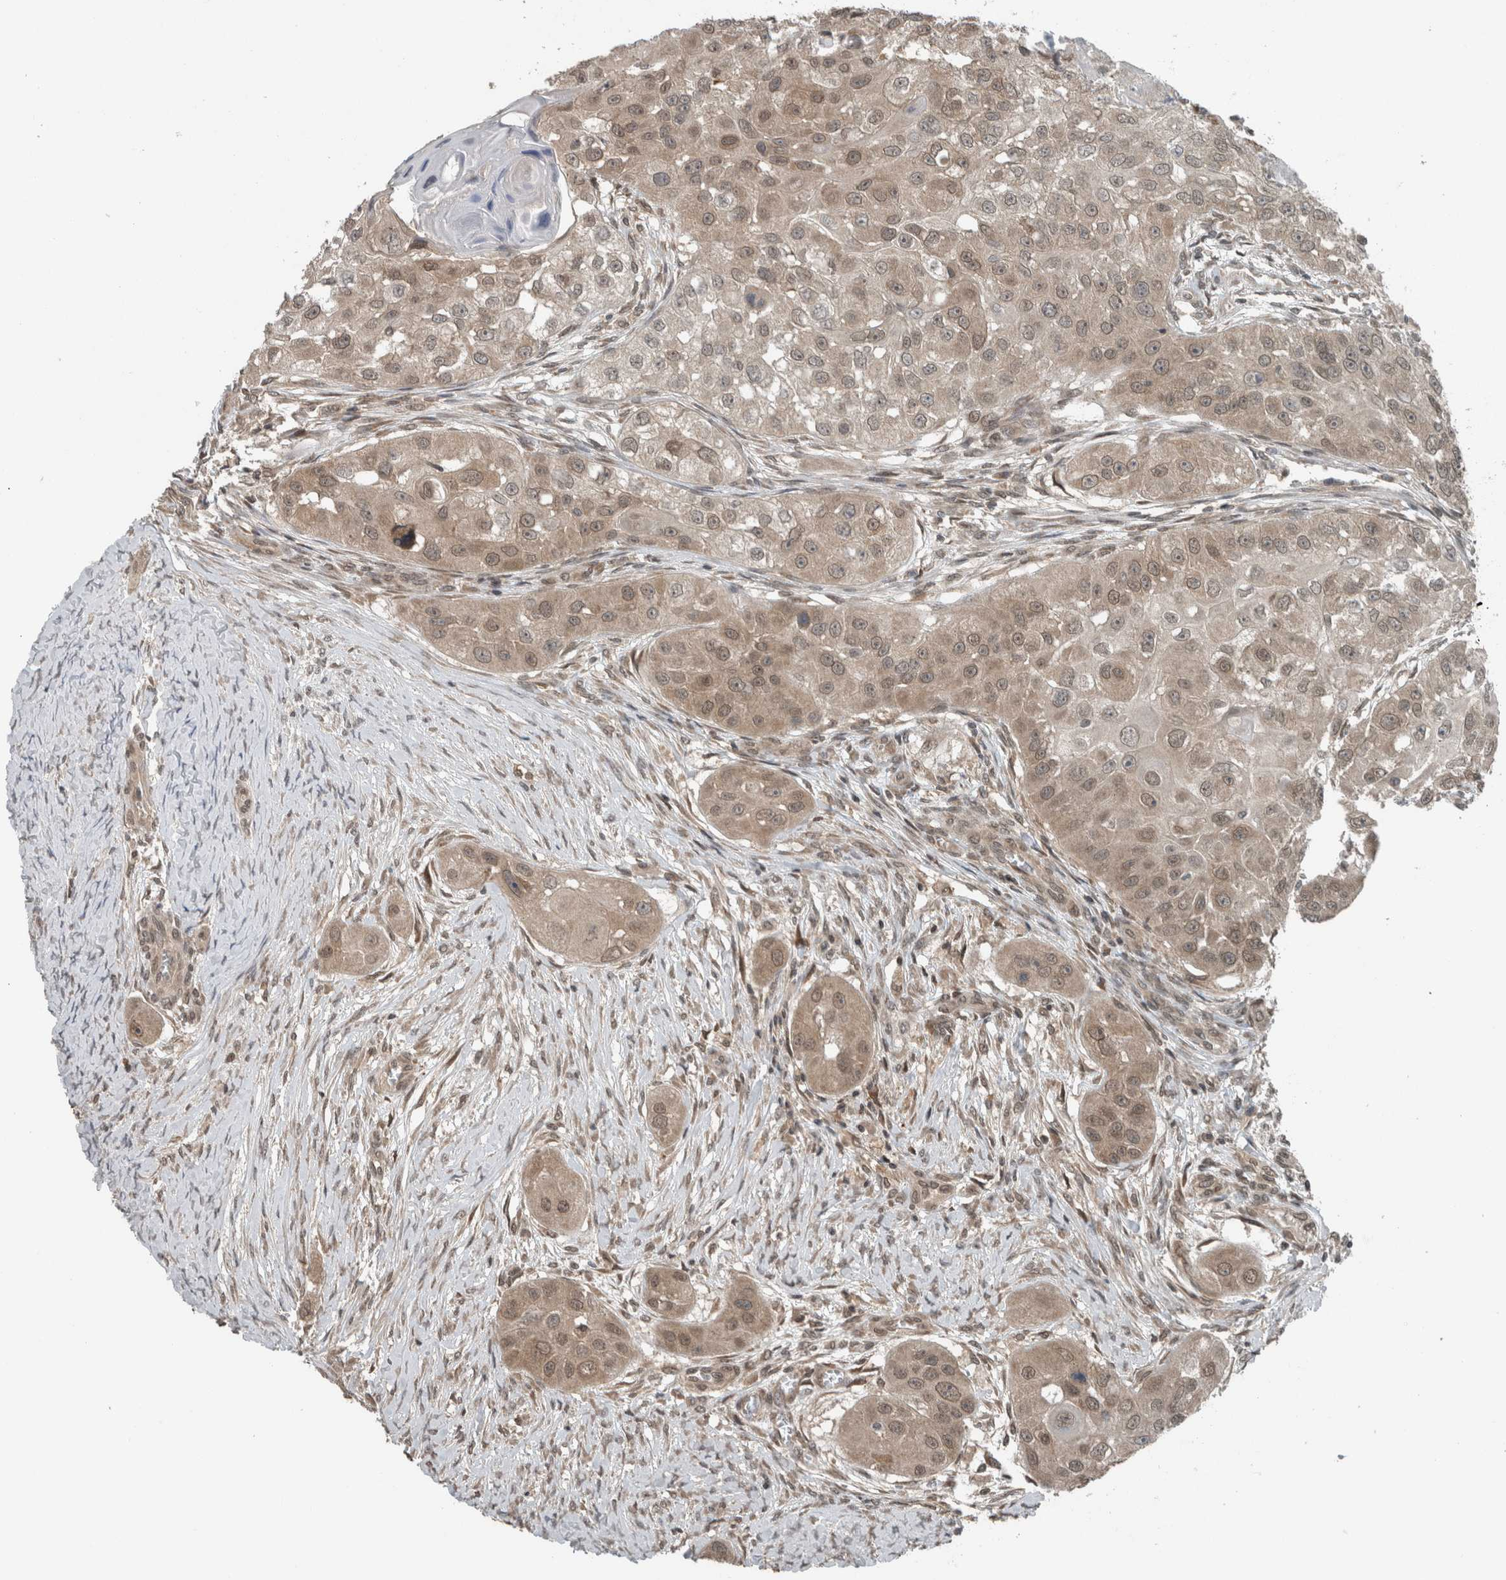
{"staining": {"intensity": "weak", "quantity": ">75%", "location": "cytoplasmic/membranous,nuclear"}, "tissue": "head and neck cancer", "cell_type": "Tumor cells", "image_type": "cancer", "snomed": [{"axis": "morphology", "description": "Normal tissue, NOS"}, {"axis": "morphology", "description": "Squamous cell carcinoma, NOS"}, {"axis": "topography", "description": "Skeletal muscle"}, {"axis": "topography", "description": "Head-Neck"}], "caption": "Tumor cells display low levels of weak cytoplasmic/membranous and nuclear staining in approximately >75% of cells in human head and neck cancer (squamous cell carcinoma).", "gene": "SPAG7", "patient": {"sex": "male", "age": 51}}